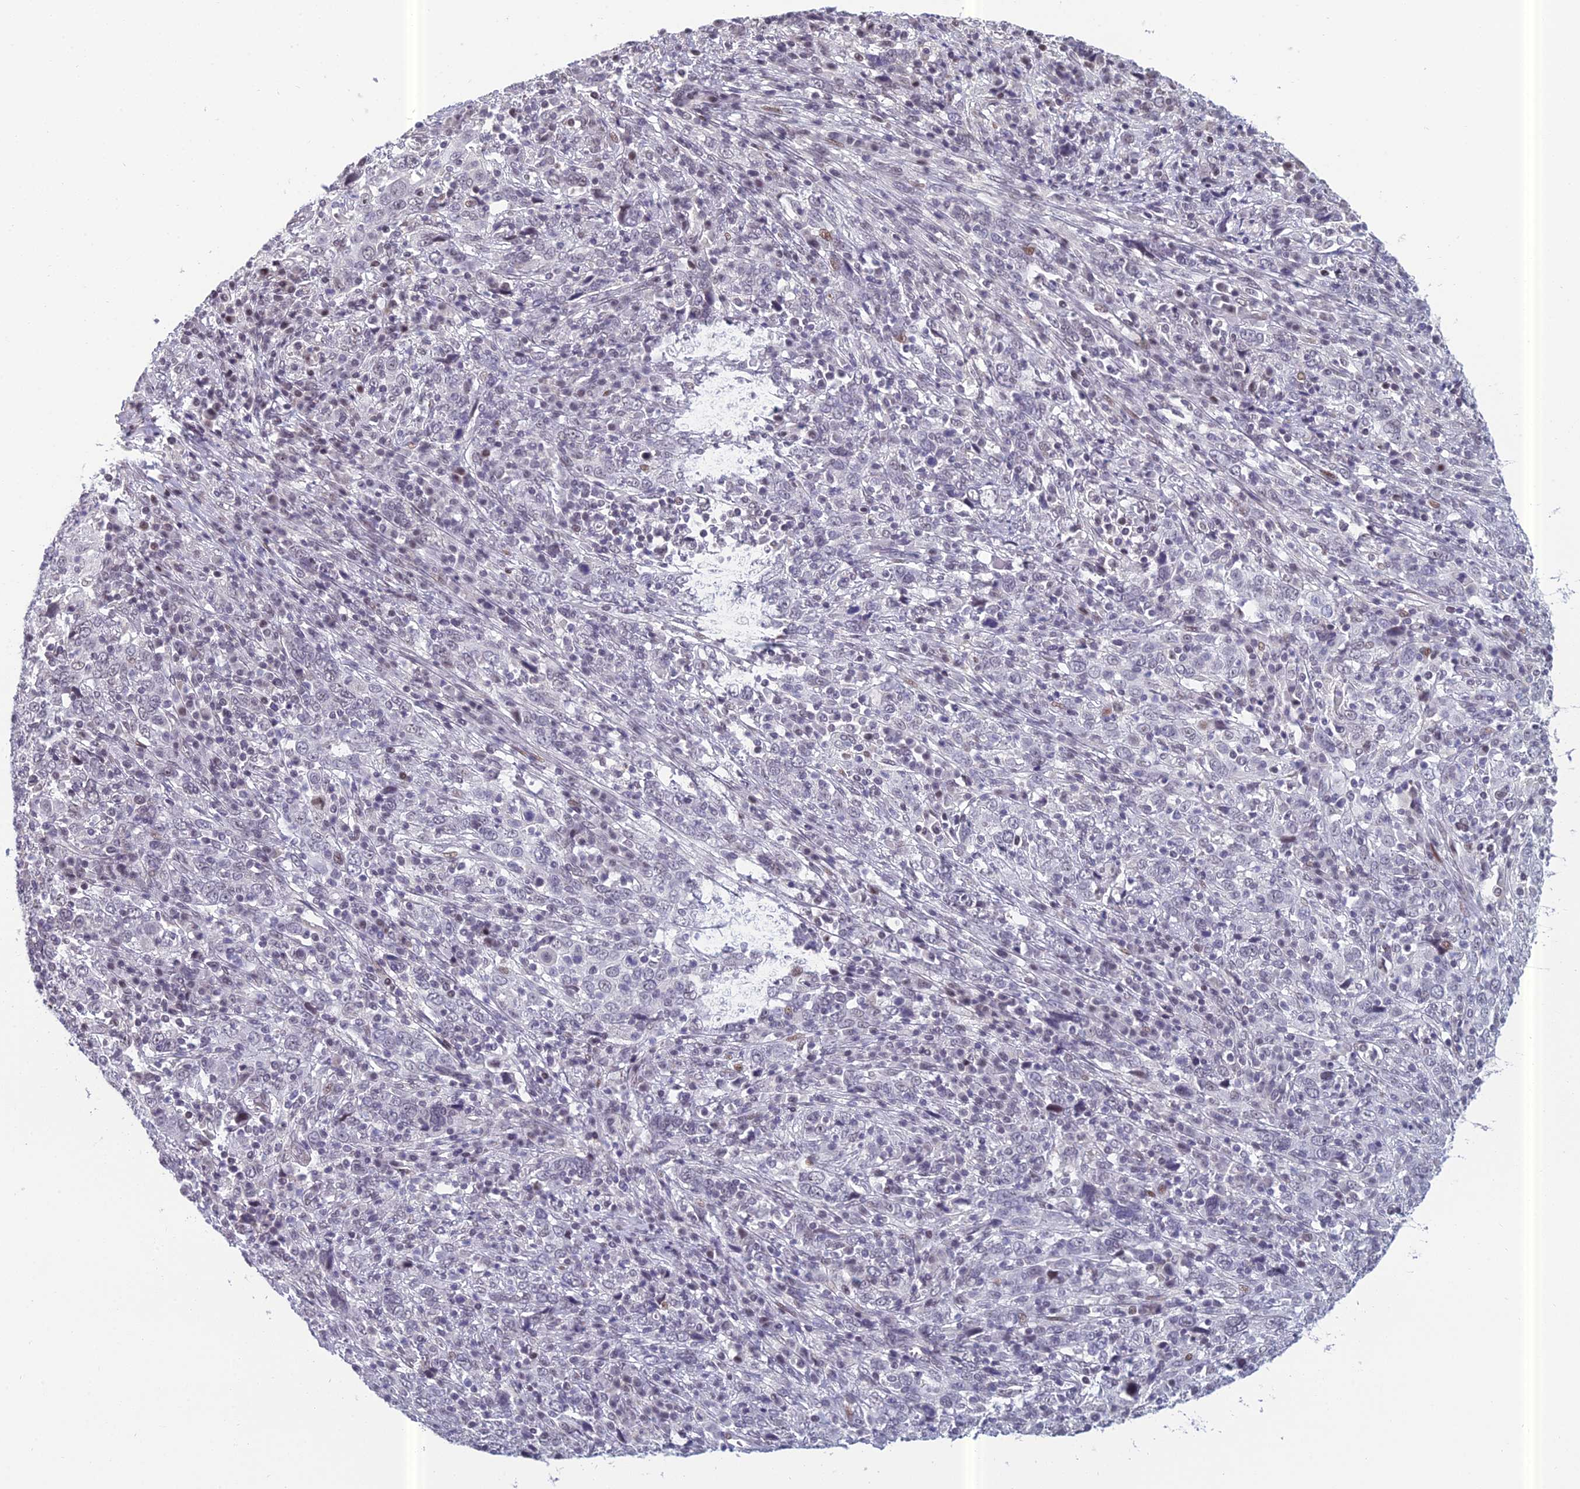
{"staining": {"intensity": "negative", "quantity": "none", "location": "none"}, "tissue": "cervical cancer", "cell_type": "Tumor cells", "image_type": "cancer", "snomed": [{"axis": "morphology", "description": "Squamous cell carcinoma, NOS"}, {"axis": "topography", "description": "Cervix"}], "caption": "Cervical cancer (squamous cell carcinoma) was stained to show a protein in brown. There is no significant expression in tumor cells.", "gene": "RGS17", "patient": {"sex": "female", "age": 46}}